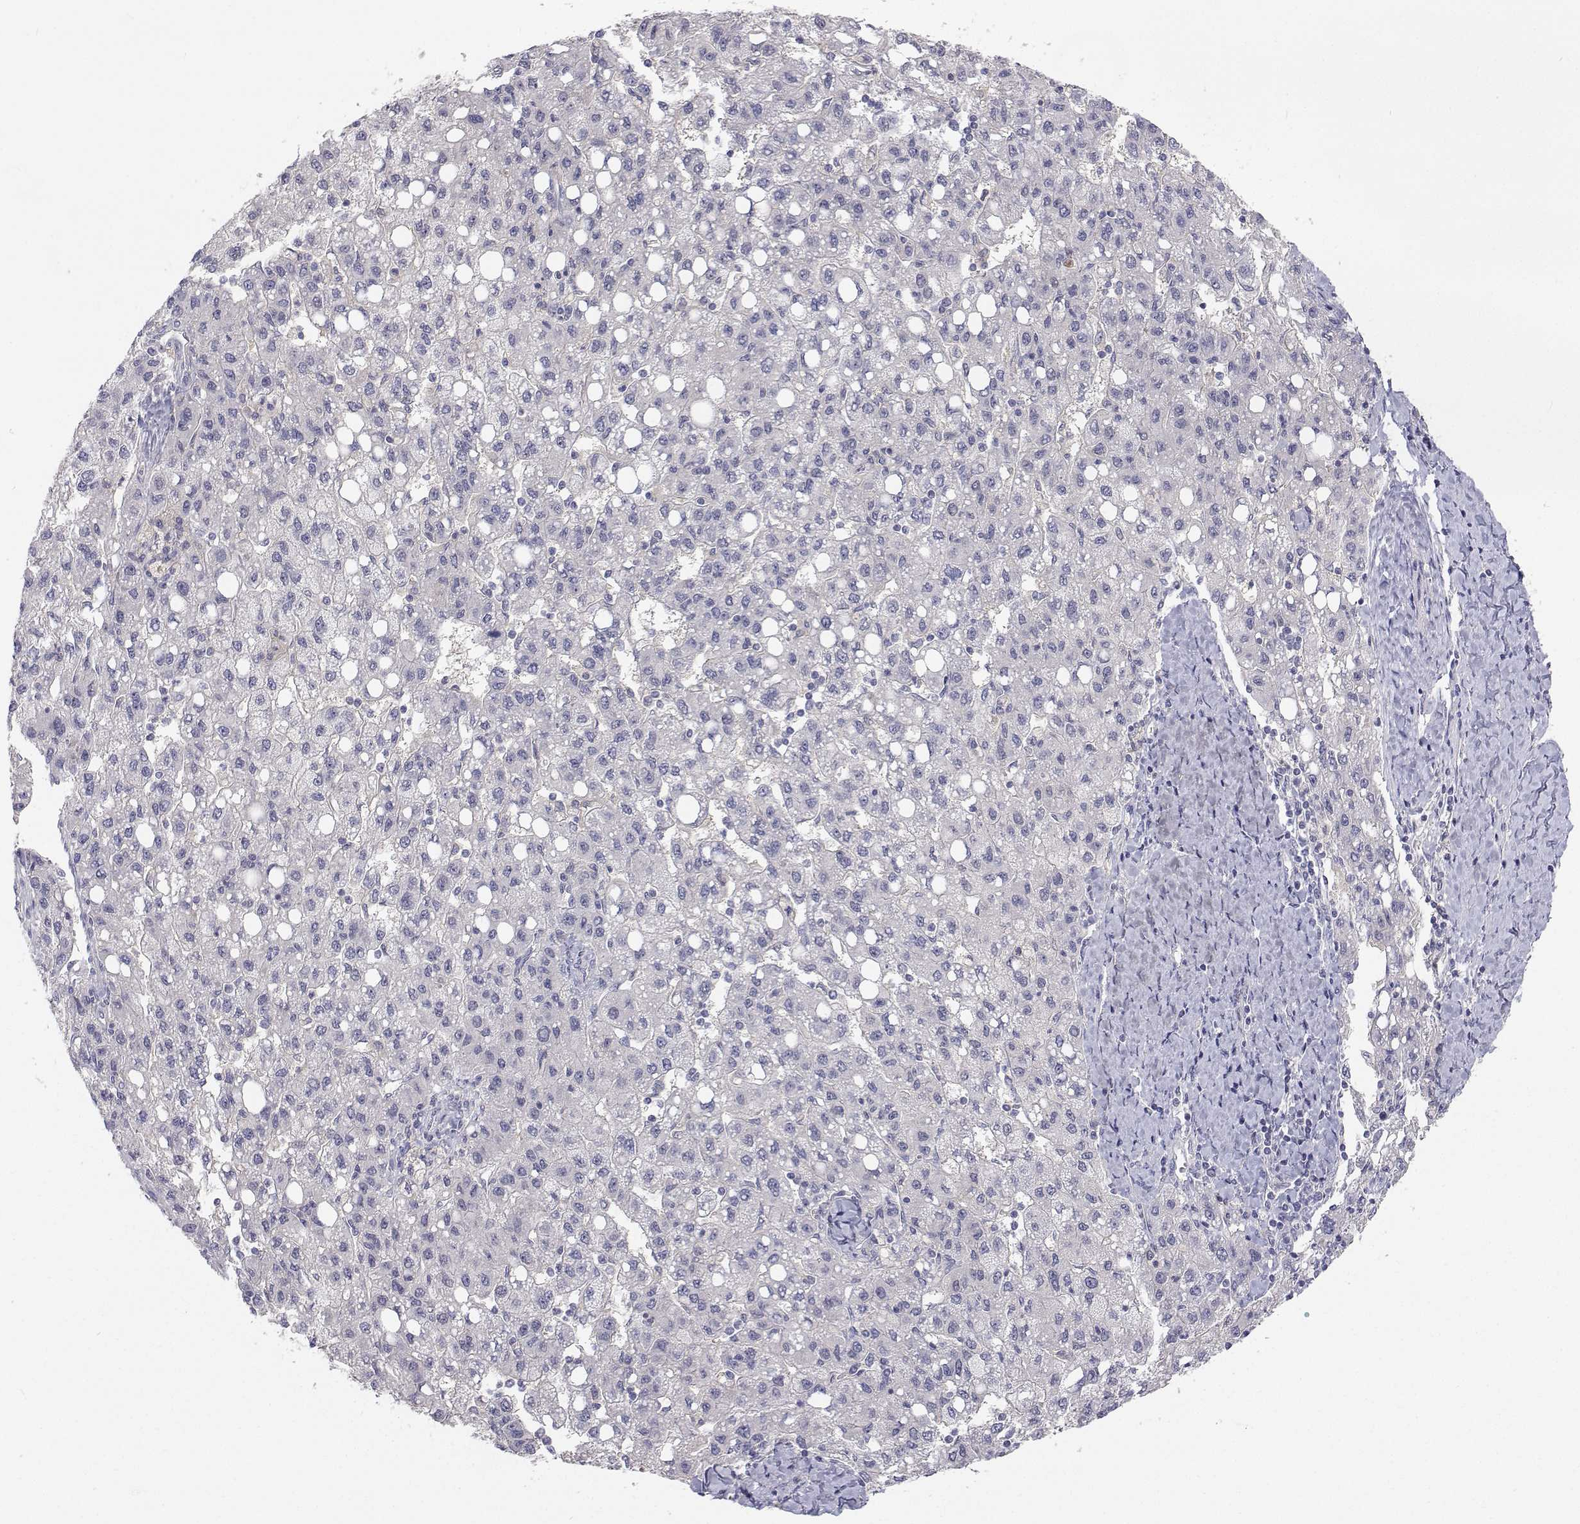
{"staining": {"intensity": "negative", "quantity": "none", "location": "none"}, "tissue": "liver cancer", "cell_type": "Tumor cells", "image_type": "cancer", "snomed": [{"axis": "morphology", "description": "Carcinoma, Hepatocellular, NOS"}, {"axis": "topography", "description": "Liver"}], "caption": "Immunohistochemistry (IHC) photomicrograph of neoplastic tissue: human liver cancer (hepatocellular carcinoma) stained with DAB exhibits no significant protein expression in tumor cells.", "gene": "MYPN", "patient": {"sex": "female", "age": 82}}